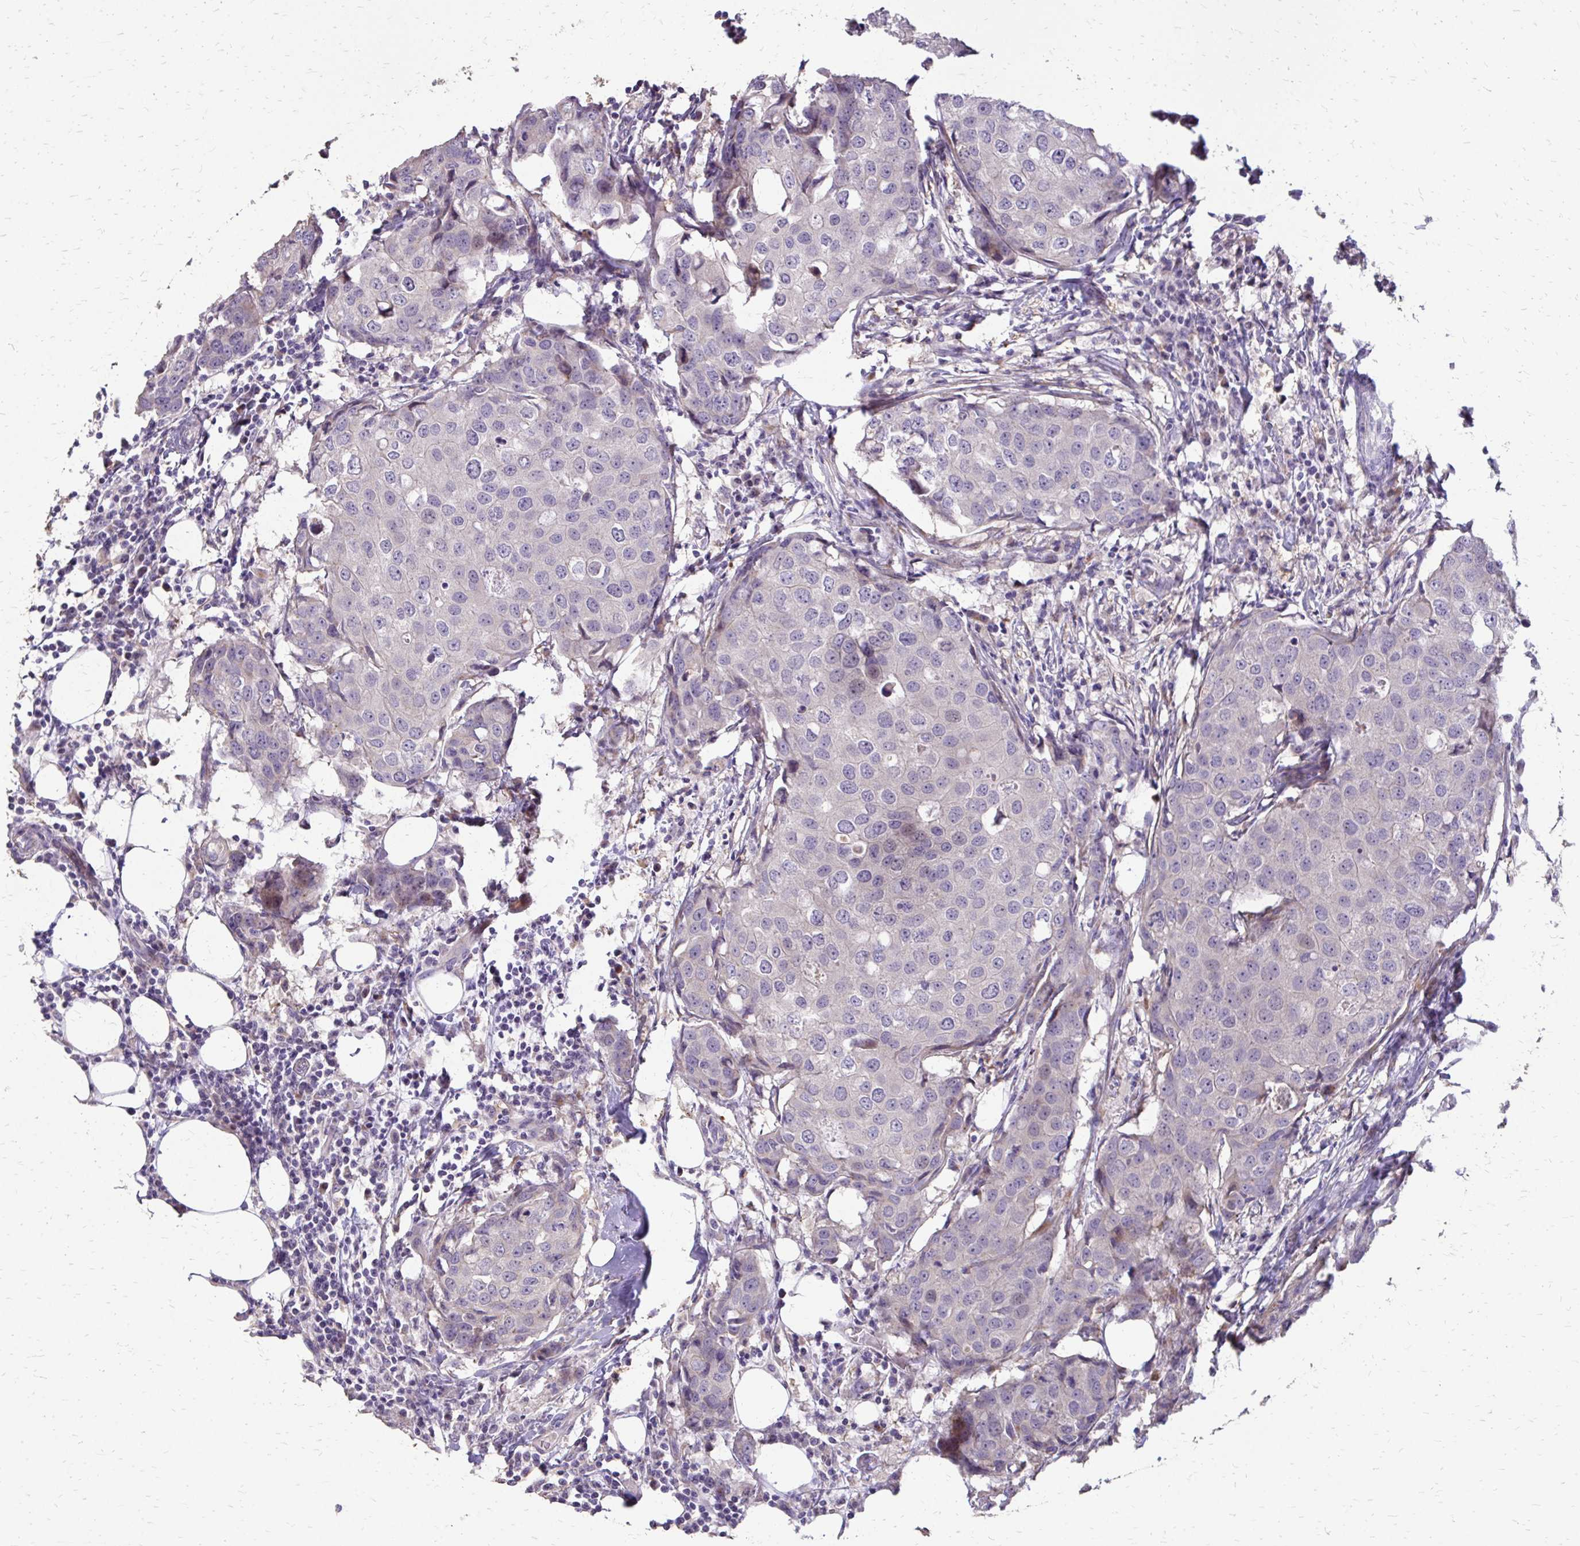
{"staining": {"intensity": "negative", "quantity": "none", "location": "none"}, "tissue": "breast cancer", "cell_type": "Tumor cells", "image_type": "cancer", "snomed": [{"axis": "morphology", "description": "Duct carcinoma"}, {"axis": "topography", "description": "Breast"}], "caption": "Immunohistochemical staining of human breast cancer (intraductal carcinoma) demonstrates no significant positivity in tumor cells.", "gene": "MYORG", "patient": {"sex": "female", "age": 27}}